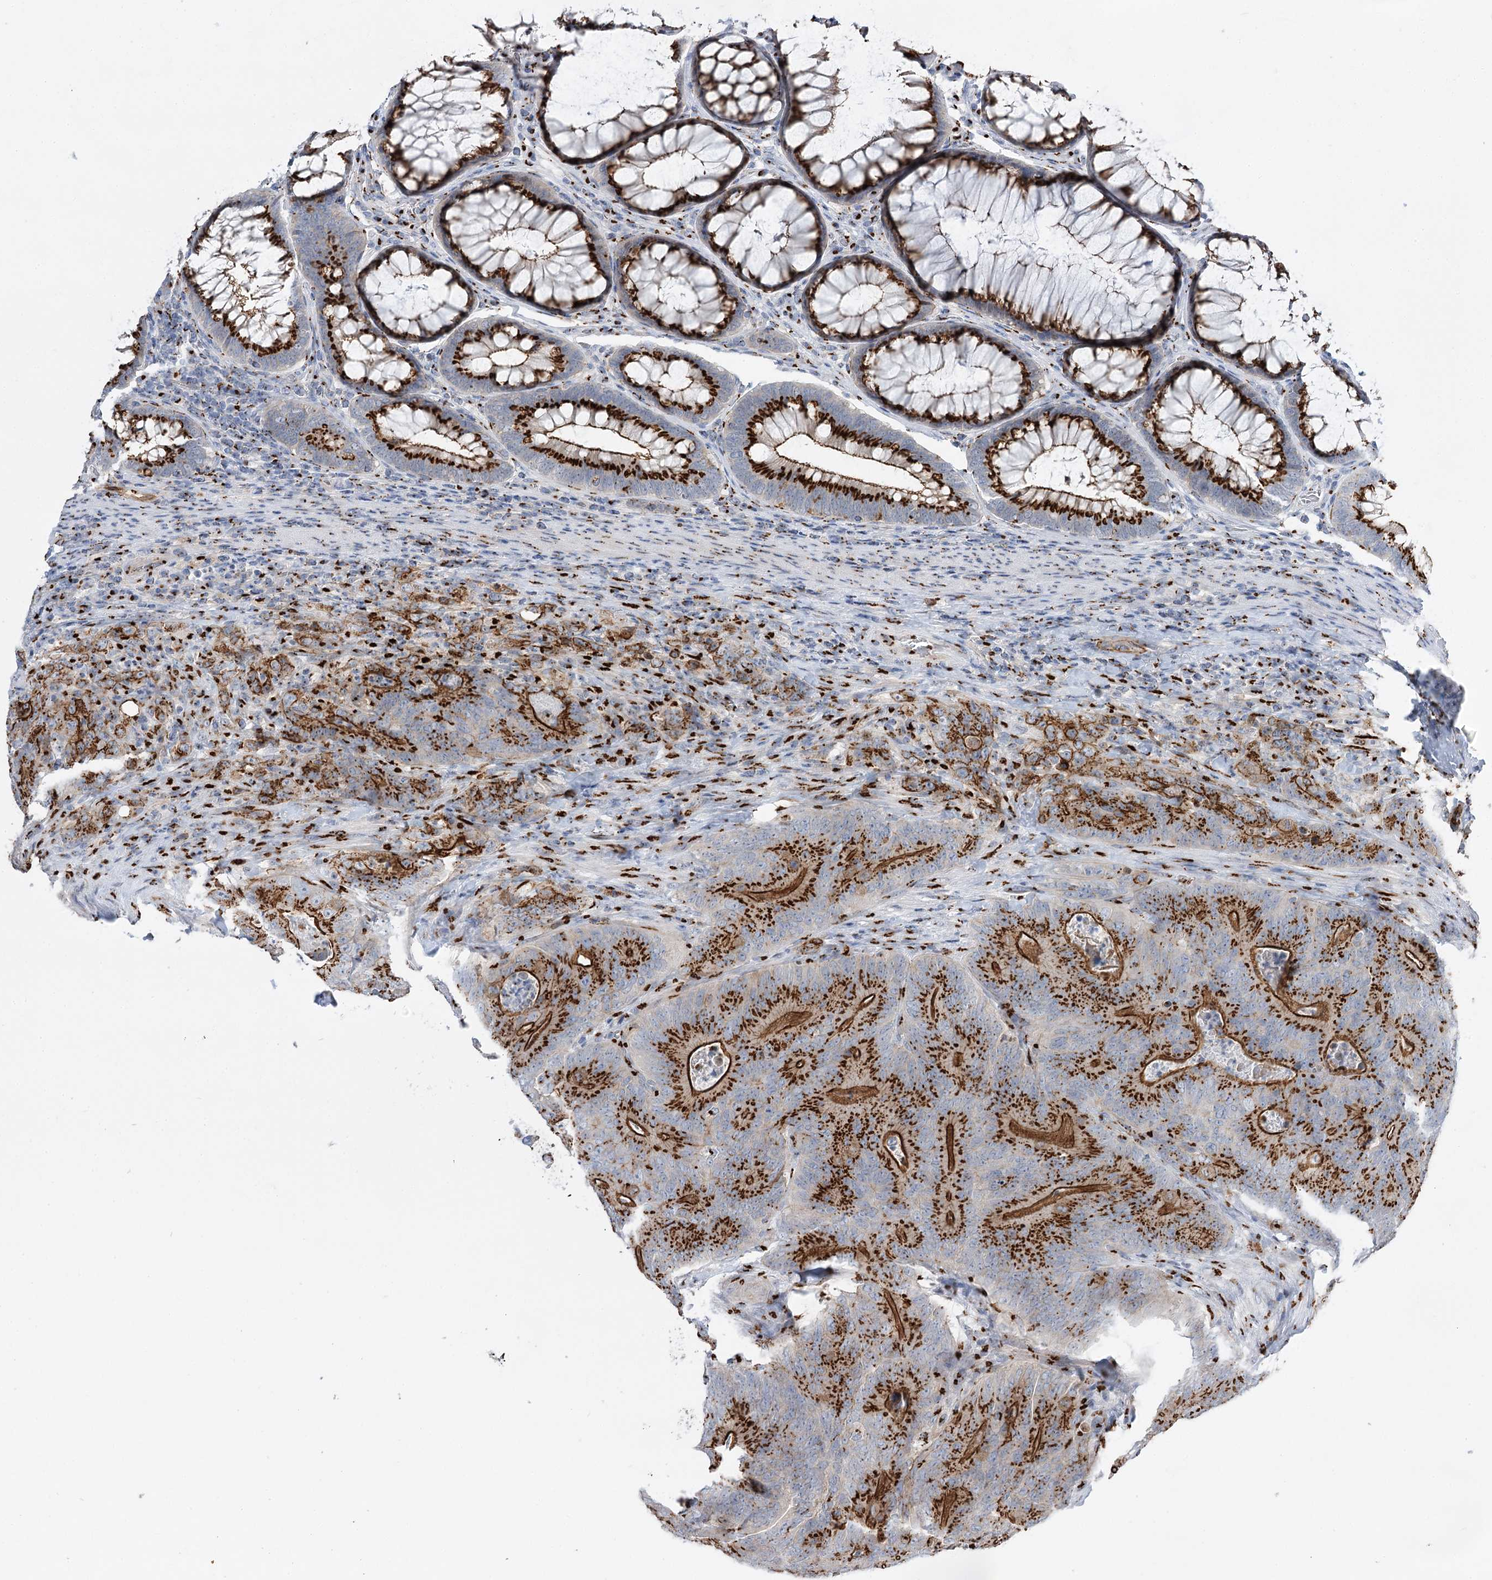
{"staining": {"intensity": "strong", "quantity": ">75%", "location": "cytoplasmic/membranous"}, "tissue": "colorectal cancer", "cell_type": "Tumor cells", "image_type": "cancer", "snomed": [{"axis": "morphology", "description": "Normal tissue, NOS"}, {"axis": "topography", "description": "Colon"}], "caption": "This photomicrograph reveals colorectal cancer stained with immunohistochemistry to label a protein in brown. The cytoplasmic/membranous of tumor cells show strong positivity for the protein. Nuclei are counter-stained blue.", "gene": "TMEM165", "patient": {"sex": "female", "age": 82}}